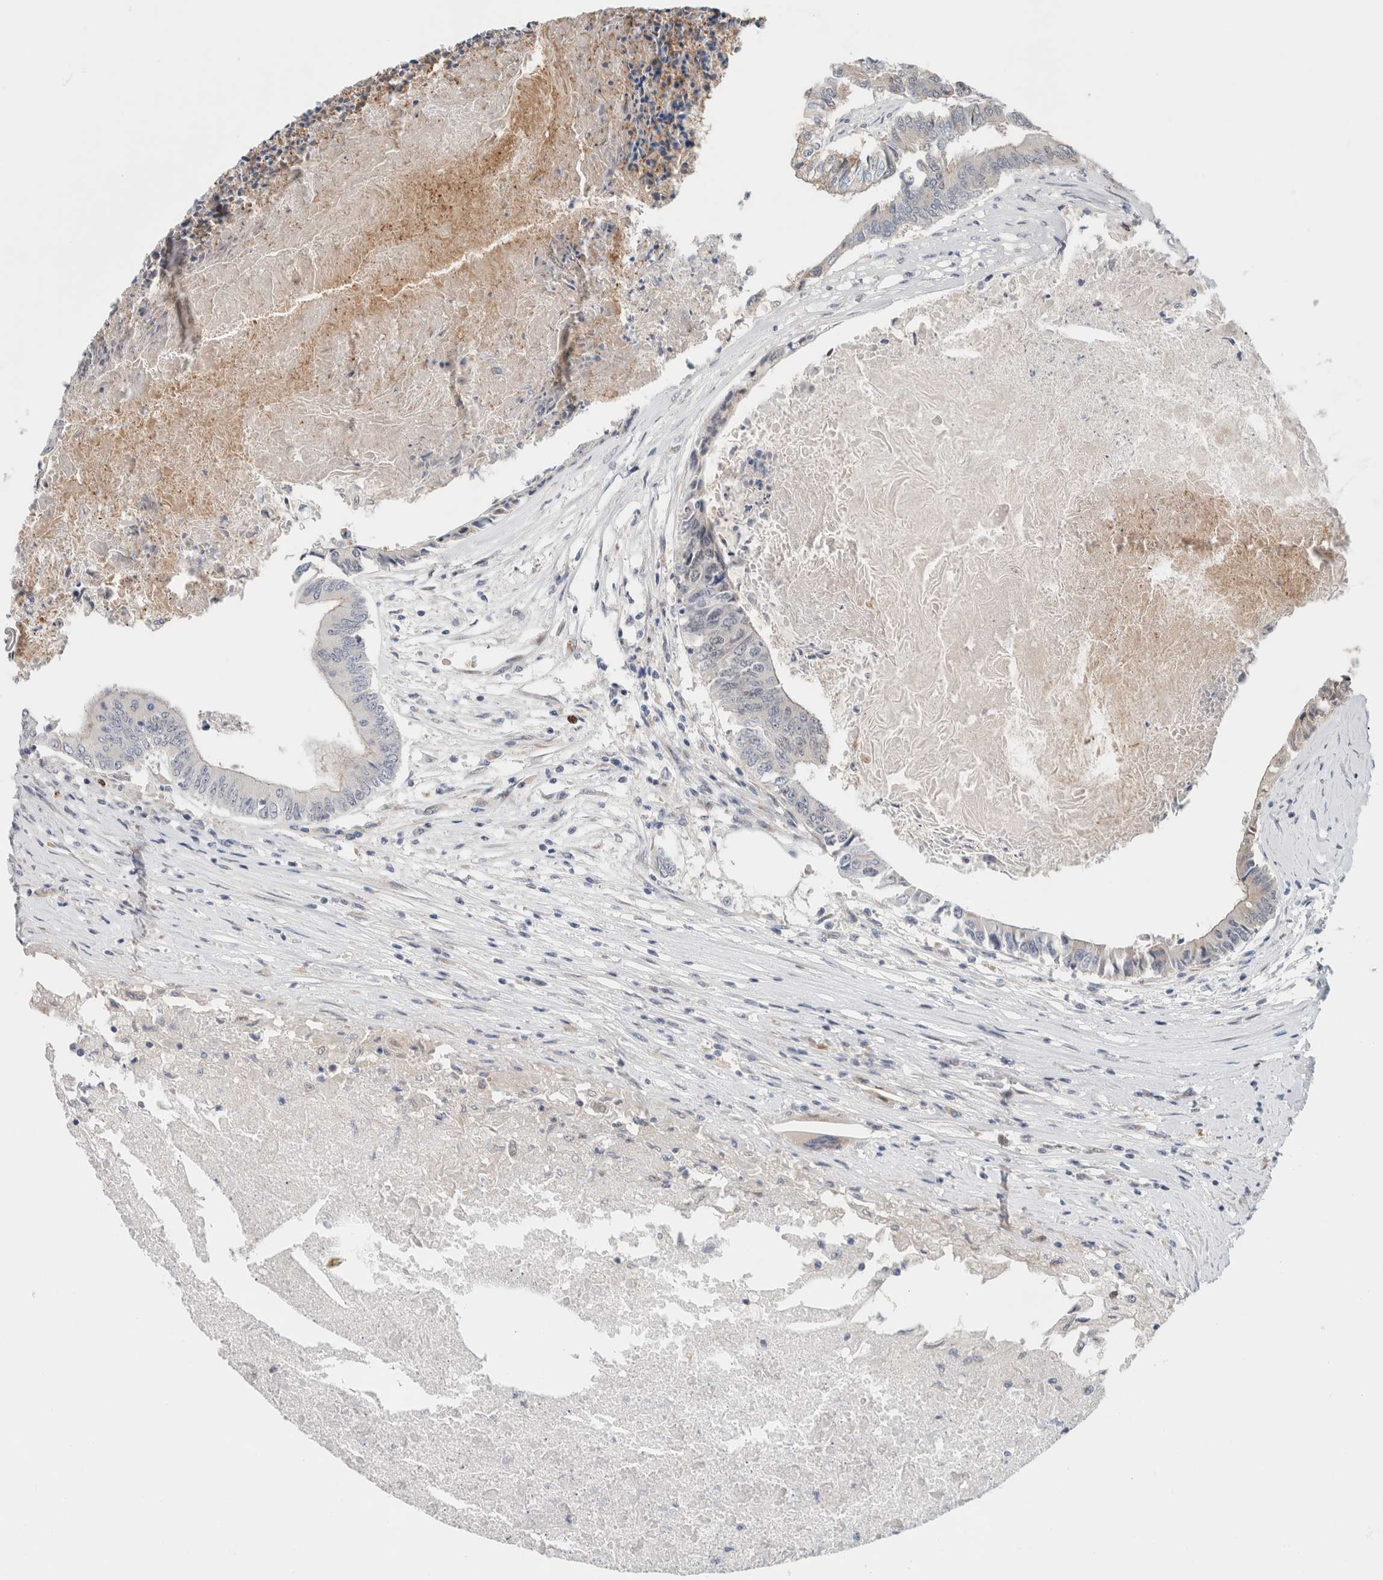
{"staining": {"intensity": "weak", "quantity": "<25%", "location": "cytoplasmic/membranous"}, "tissue": "colorectal cancer", "cell_type": "Tumor cells", "image_type": "cancer", "snomed": [{"axis": "morphology", "description": "Adenocarcinoma, NOS"}, {"axis": "topography", "description": "Rectum"}], "caption": "Tumor cells are negative for brown protein staining in adenocarcinoma (colorectal).", "gene": "CRAT", "patient": {"sex": "male", "age": 63}}